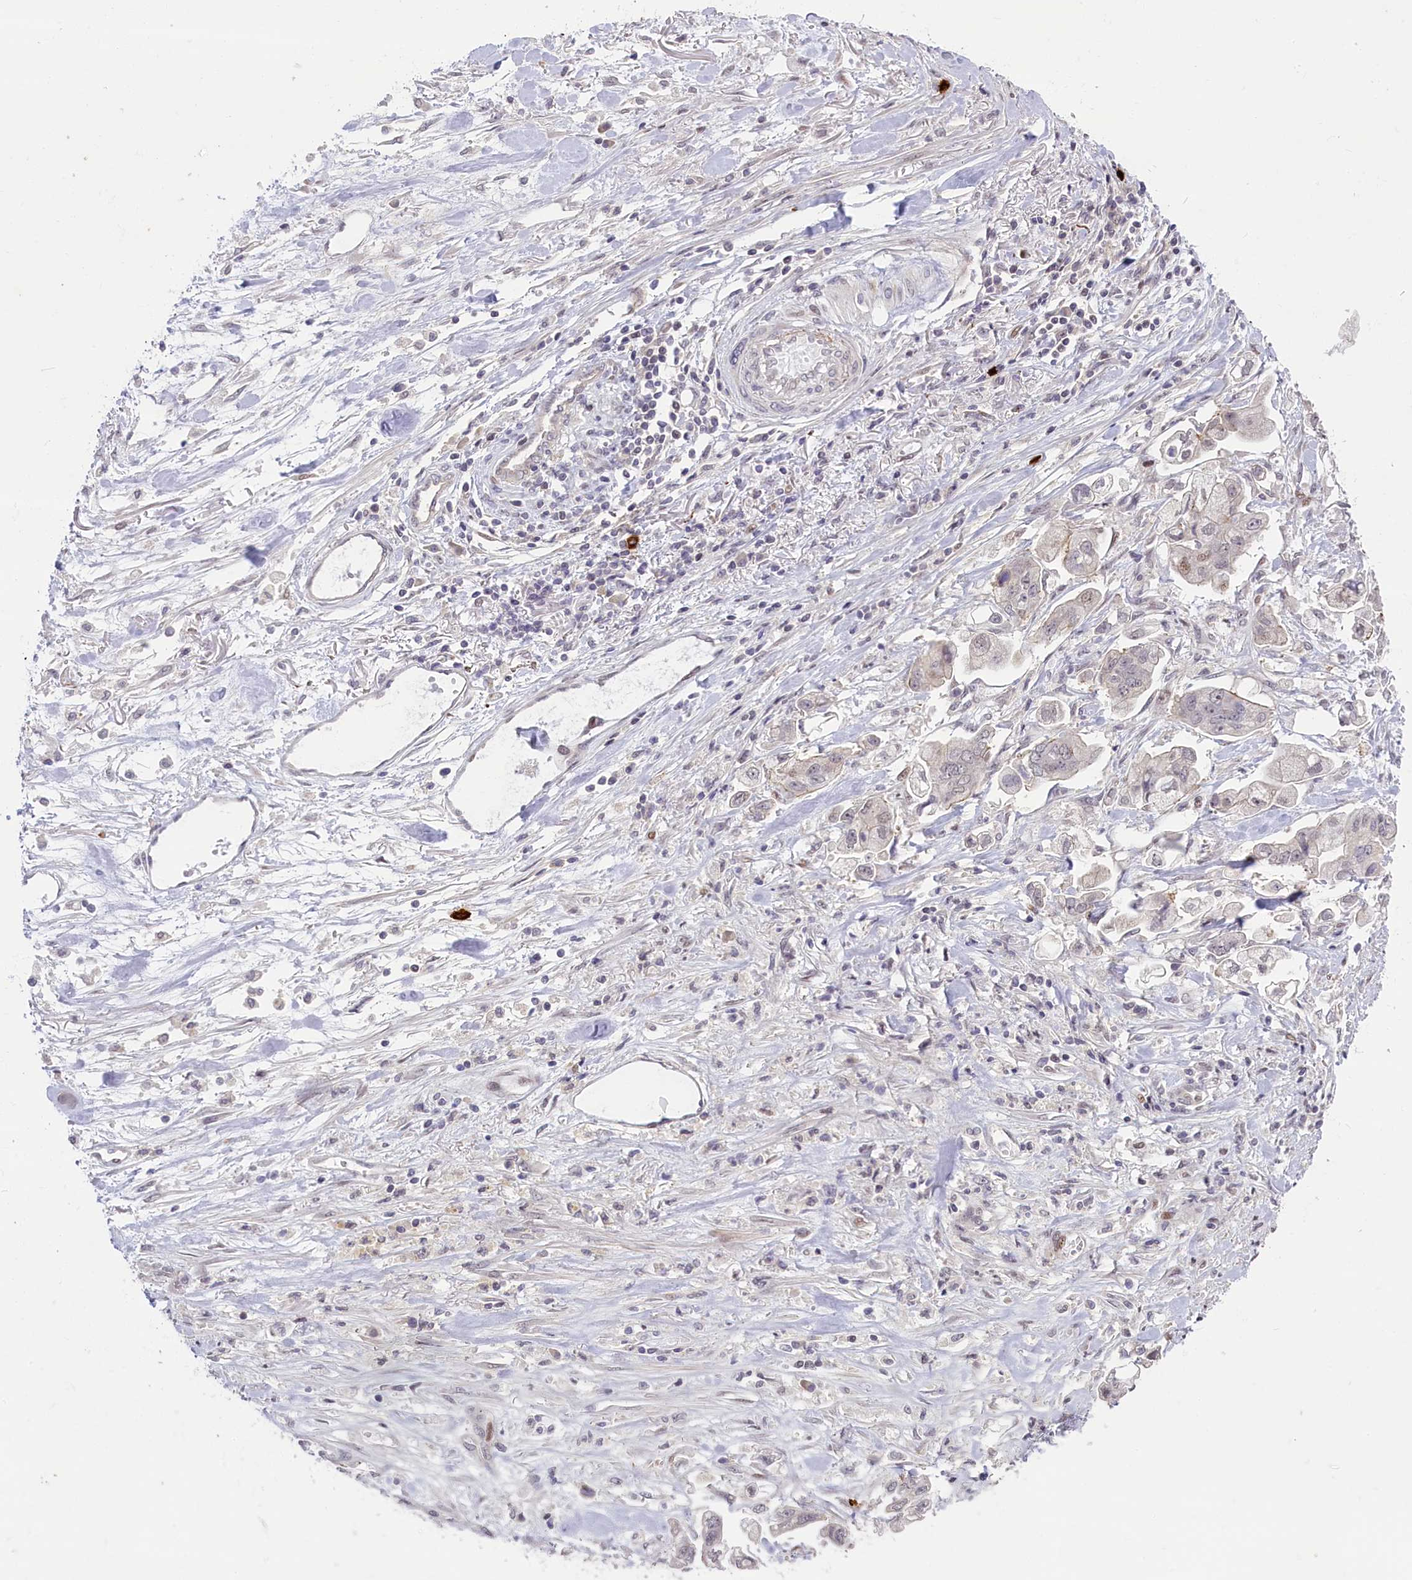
{"staining": {"intensity": "negative", "quantity": "none", "location": "none"}, "tissue": "stomach cancer", "cell_type": "Tumor cells", "image_type": "cancer", "snomed": [{"axis": "morphology", "description": "Adenocarcinoma, NOS"}, {"axis": "topography", "description": "Stomach"}], "caption": "Stomach adenocarcinoma was stained to show a protein in brown. There is no significant expression in tumor cells.", "gene": "CCL23", "patient": {"sex": "male", "age": 62}}